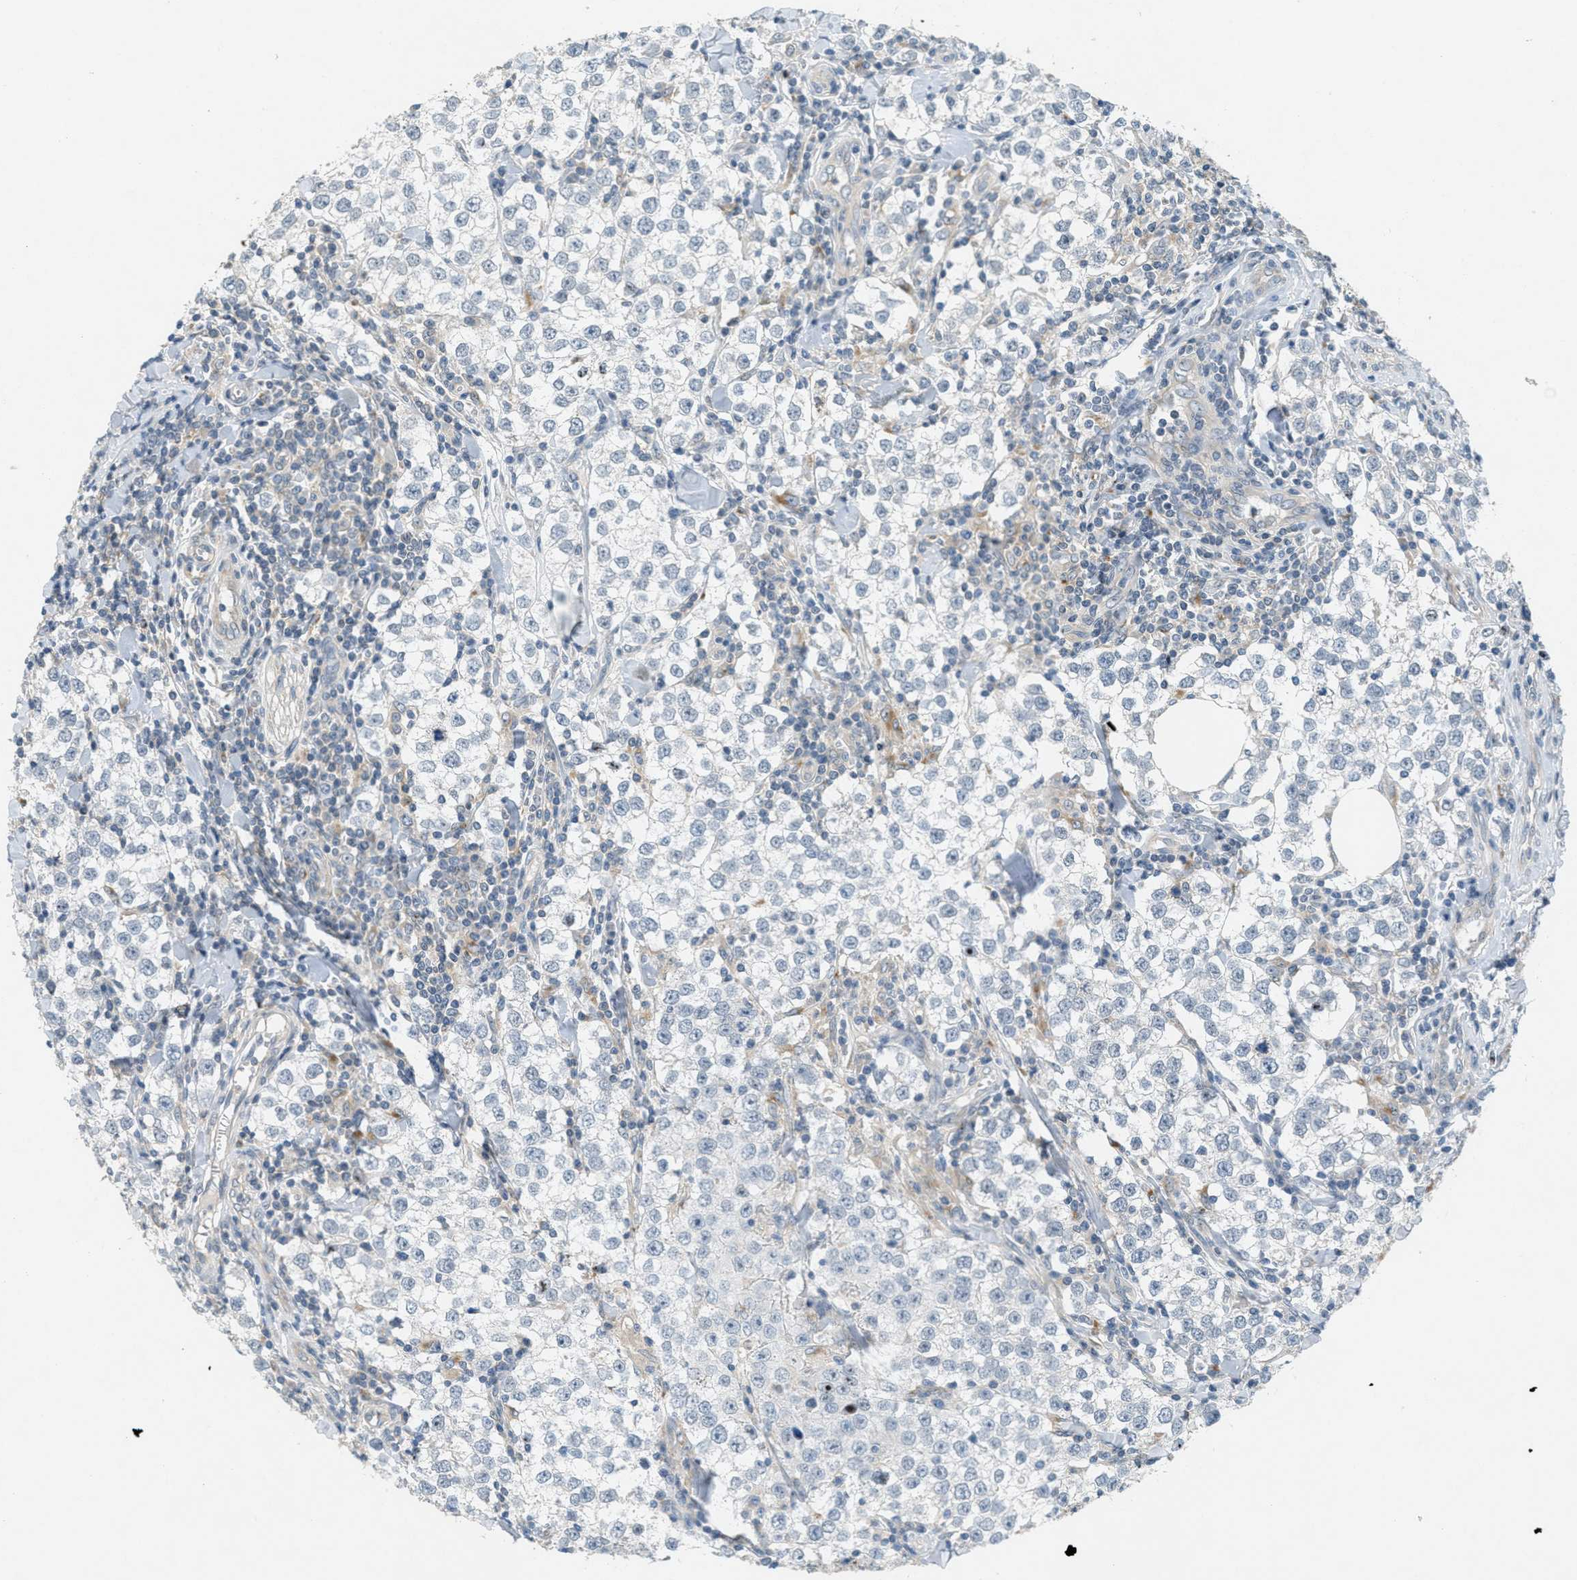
{"staining": {"intensity": "negative", "quantity": "none", "location": "none"}, "tissue": "testis cancer", "cell_type": "Tumor cells", "image_type": "cancer", "snomed": [{"axis": "morphology", "description": "Seminoma, NOS"}, {"axis": "morphology", "description": "Carcinoma, Embryonal, NOS"}, {"axis": "topography", "description": "Testis"}], "caption": "Image shows no significant protein staining in tumor cells of testis seminoma.", "gene": "SIGMAR1", "patient": {"sex": "male", "age": 36}}